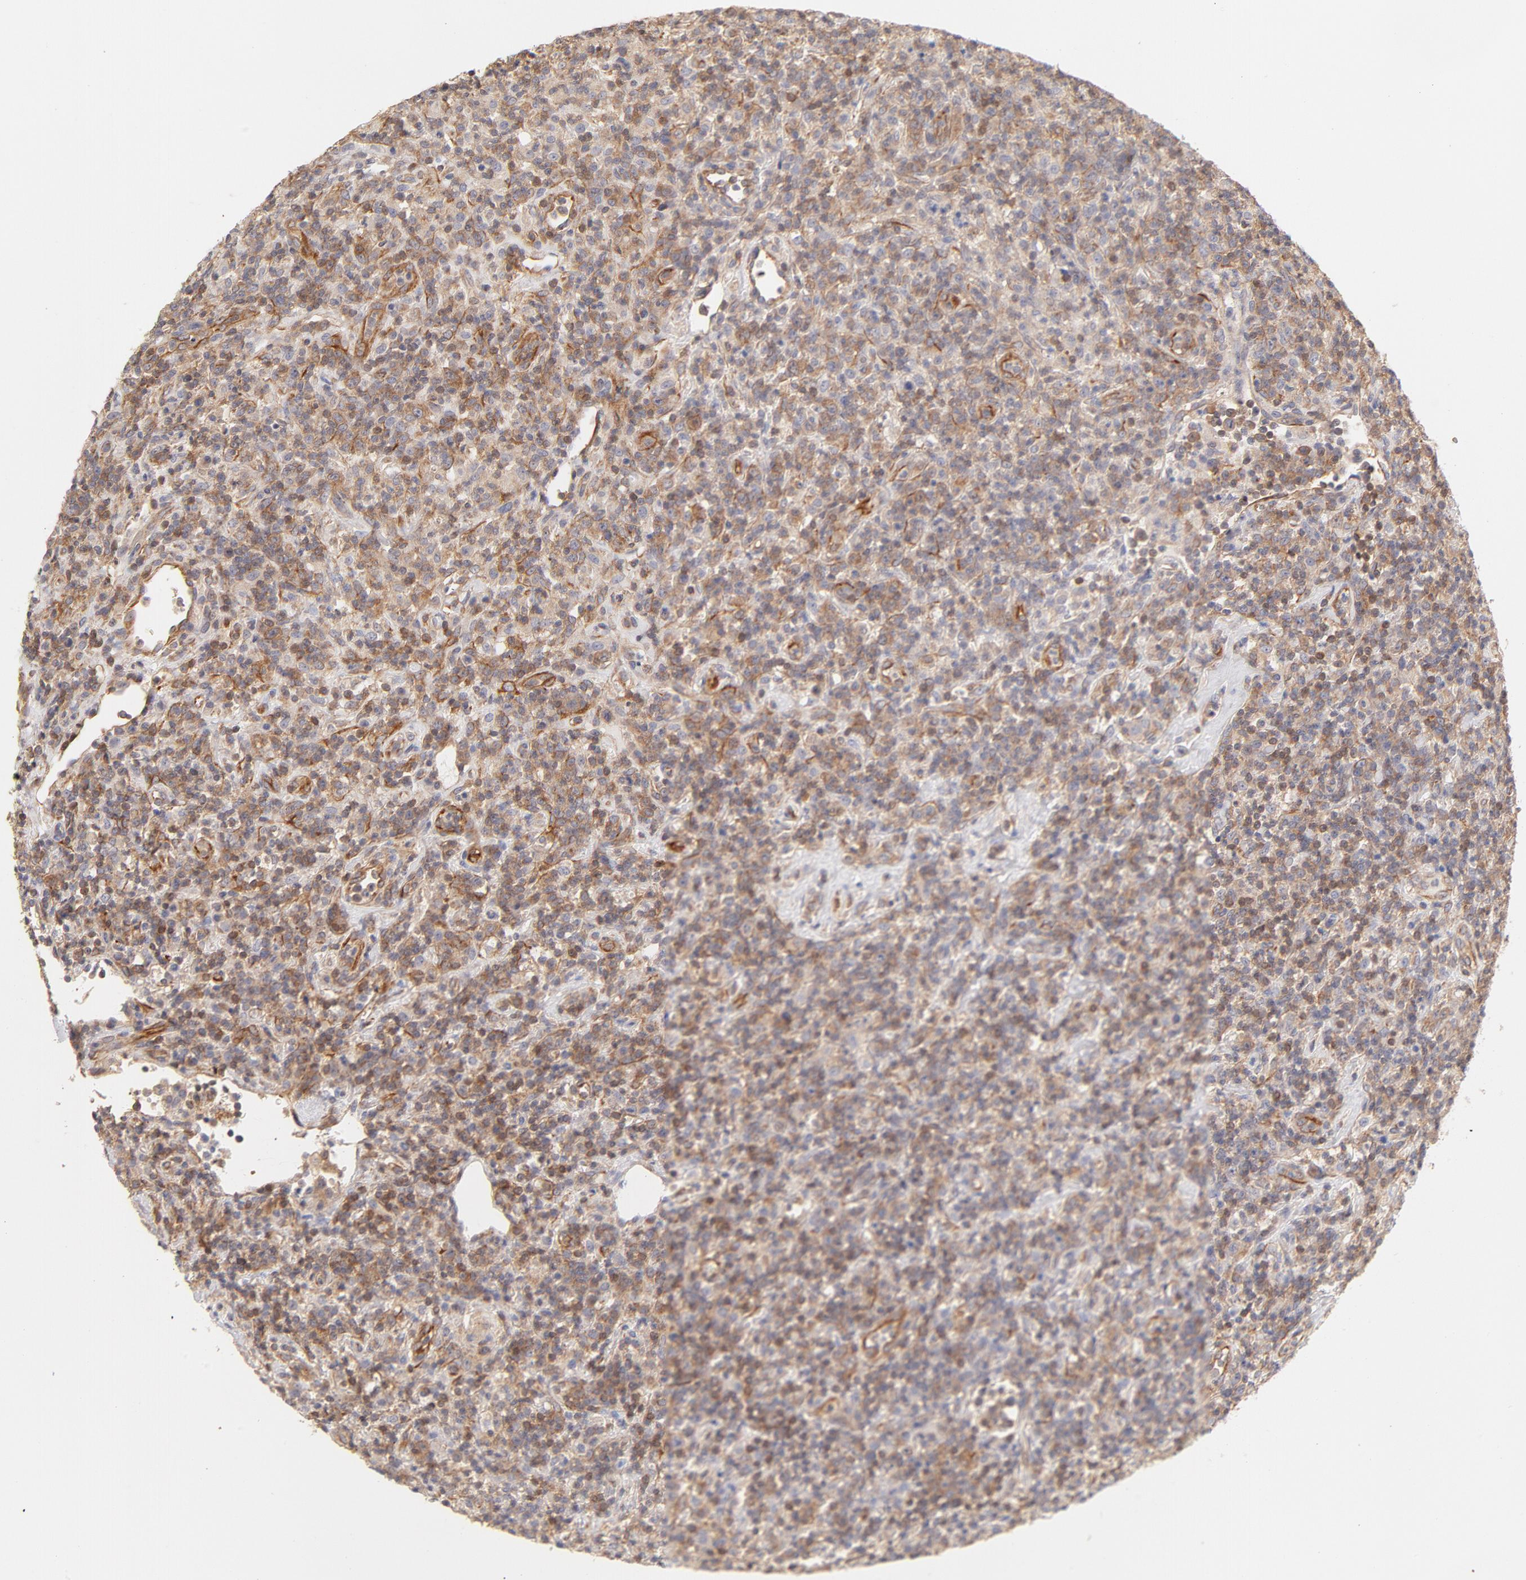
{"staining": {"intensity": "weak", "quantity": "25%-75%", "location": "cytoplasmic/membranous,nuclear"}, "tissue": "lymphoma", "cell_type": "Tumor cells", "image_type": "cancer", "snomed": [{"axis": "morphology", "description": "Hodgkin's disease, NOS"}, {"axis": "topography", "description": "Lymph node"}], "caption": "An IHC photomicrograph of tumor tissue is shown. Protein staining in brown labels weak cytoplasmic/membranous and nuclear positivity in Hodgkin's disease within tumor cells.", "gene": "LDLRAP1", "patient": {"sex": "male", "age": 65}}